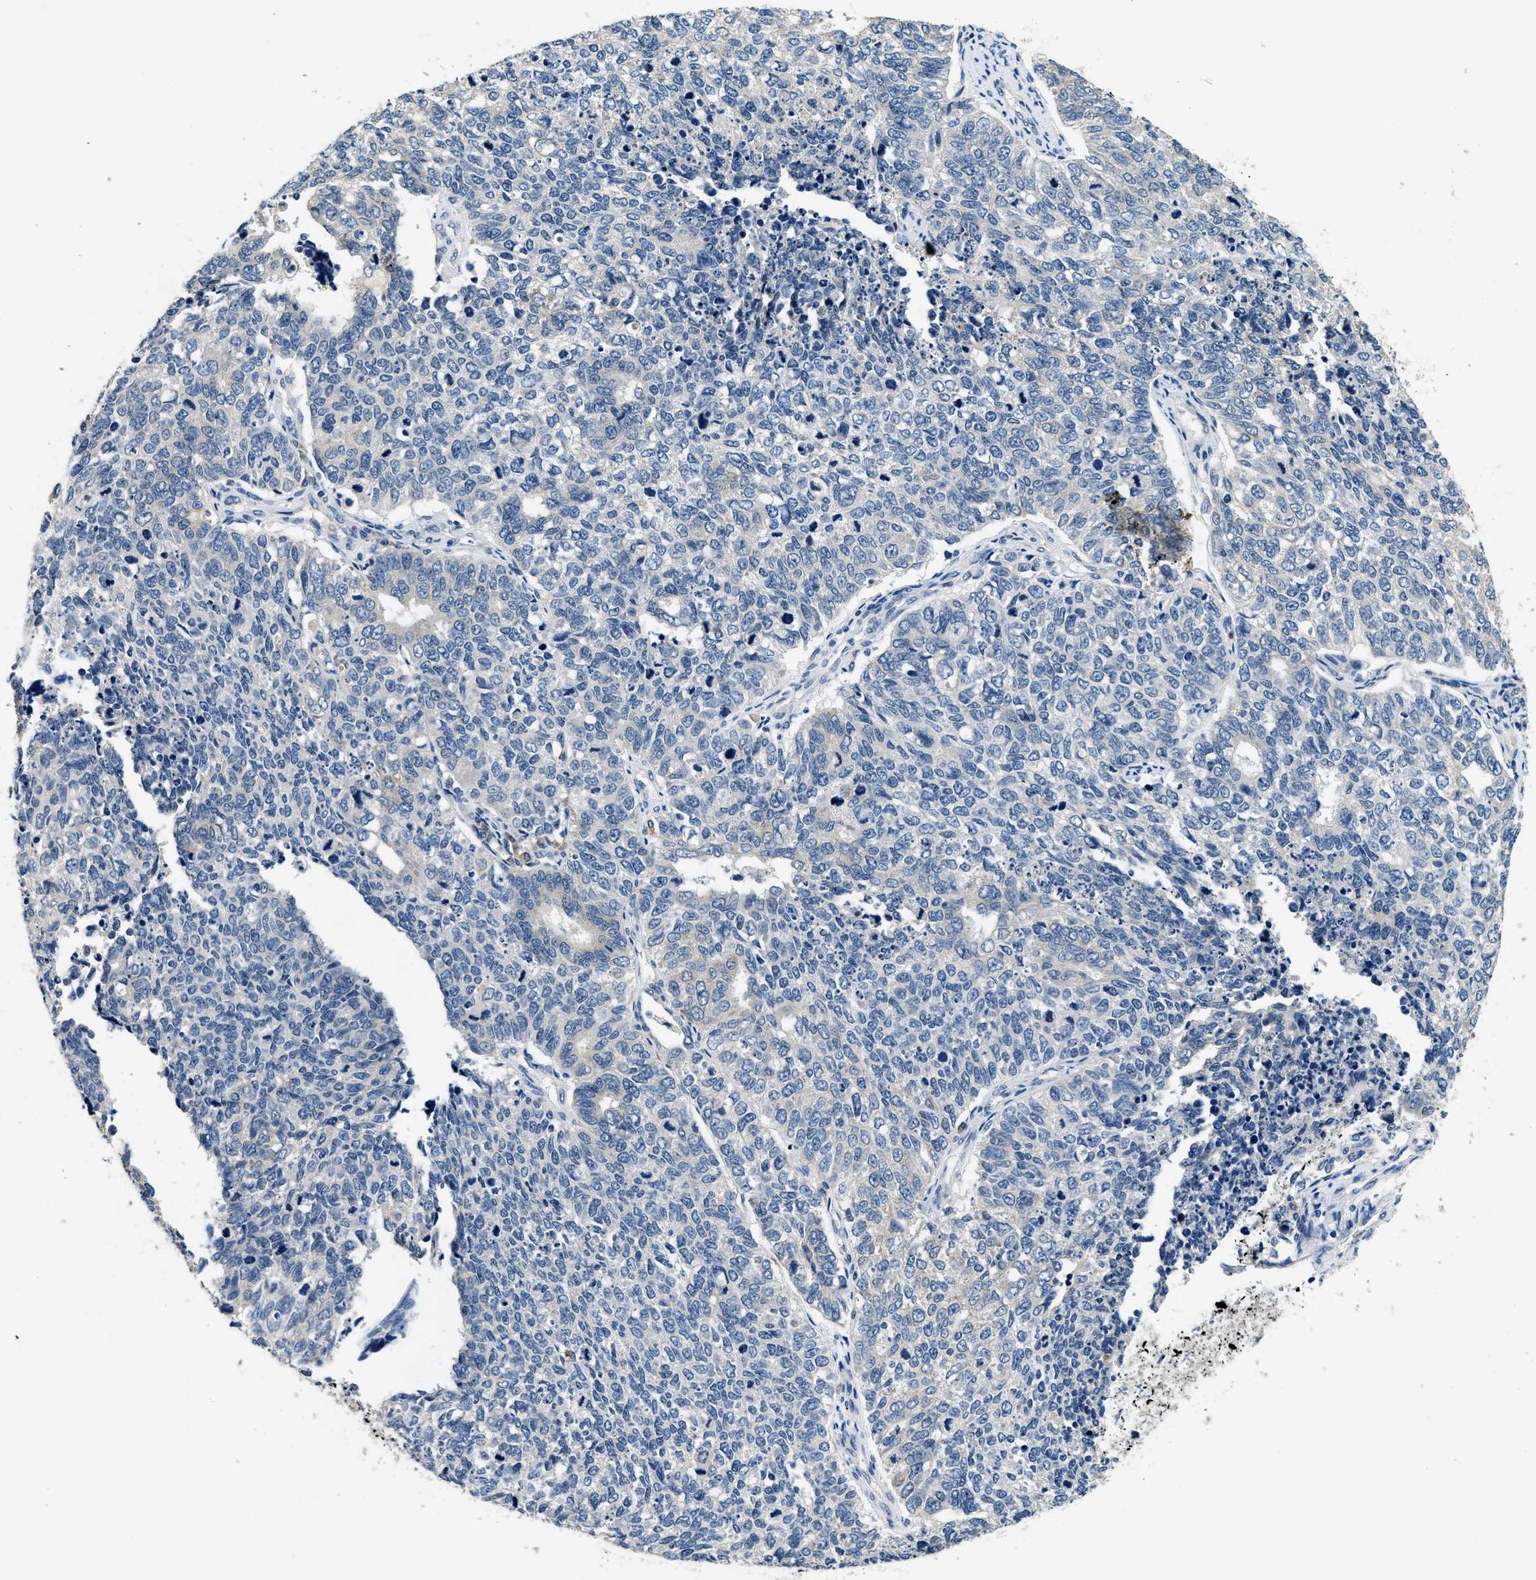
{"staining": {"intensity": "weak", "quantity": "<25%", "location": "cytoplasmic/membranous"}, "tissue": "cervical cancer", "cell_type": "Tumor cells", "image_type": "cancer", "snomed": [{"axis": "morphology", "description": "Squamous cell carcinoma, NOS"}, {"axis": "topography", "description": "Cervix"}], "caption": "Immunohistochemical staining of human cervical cancer shows no significant staining in tumor cells. (DAB immunohistochemistry (IHC) visualized using brightfield microscopy, high magnification).", "gene": "ALDH3A2", "patient": {"sex": "female", "age": 63}}